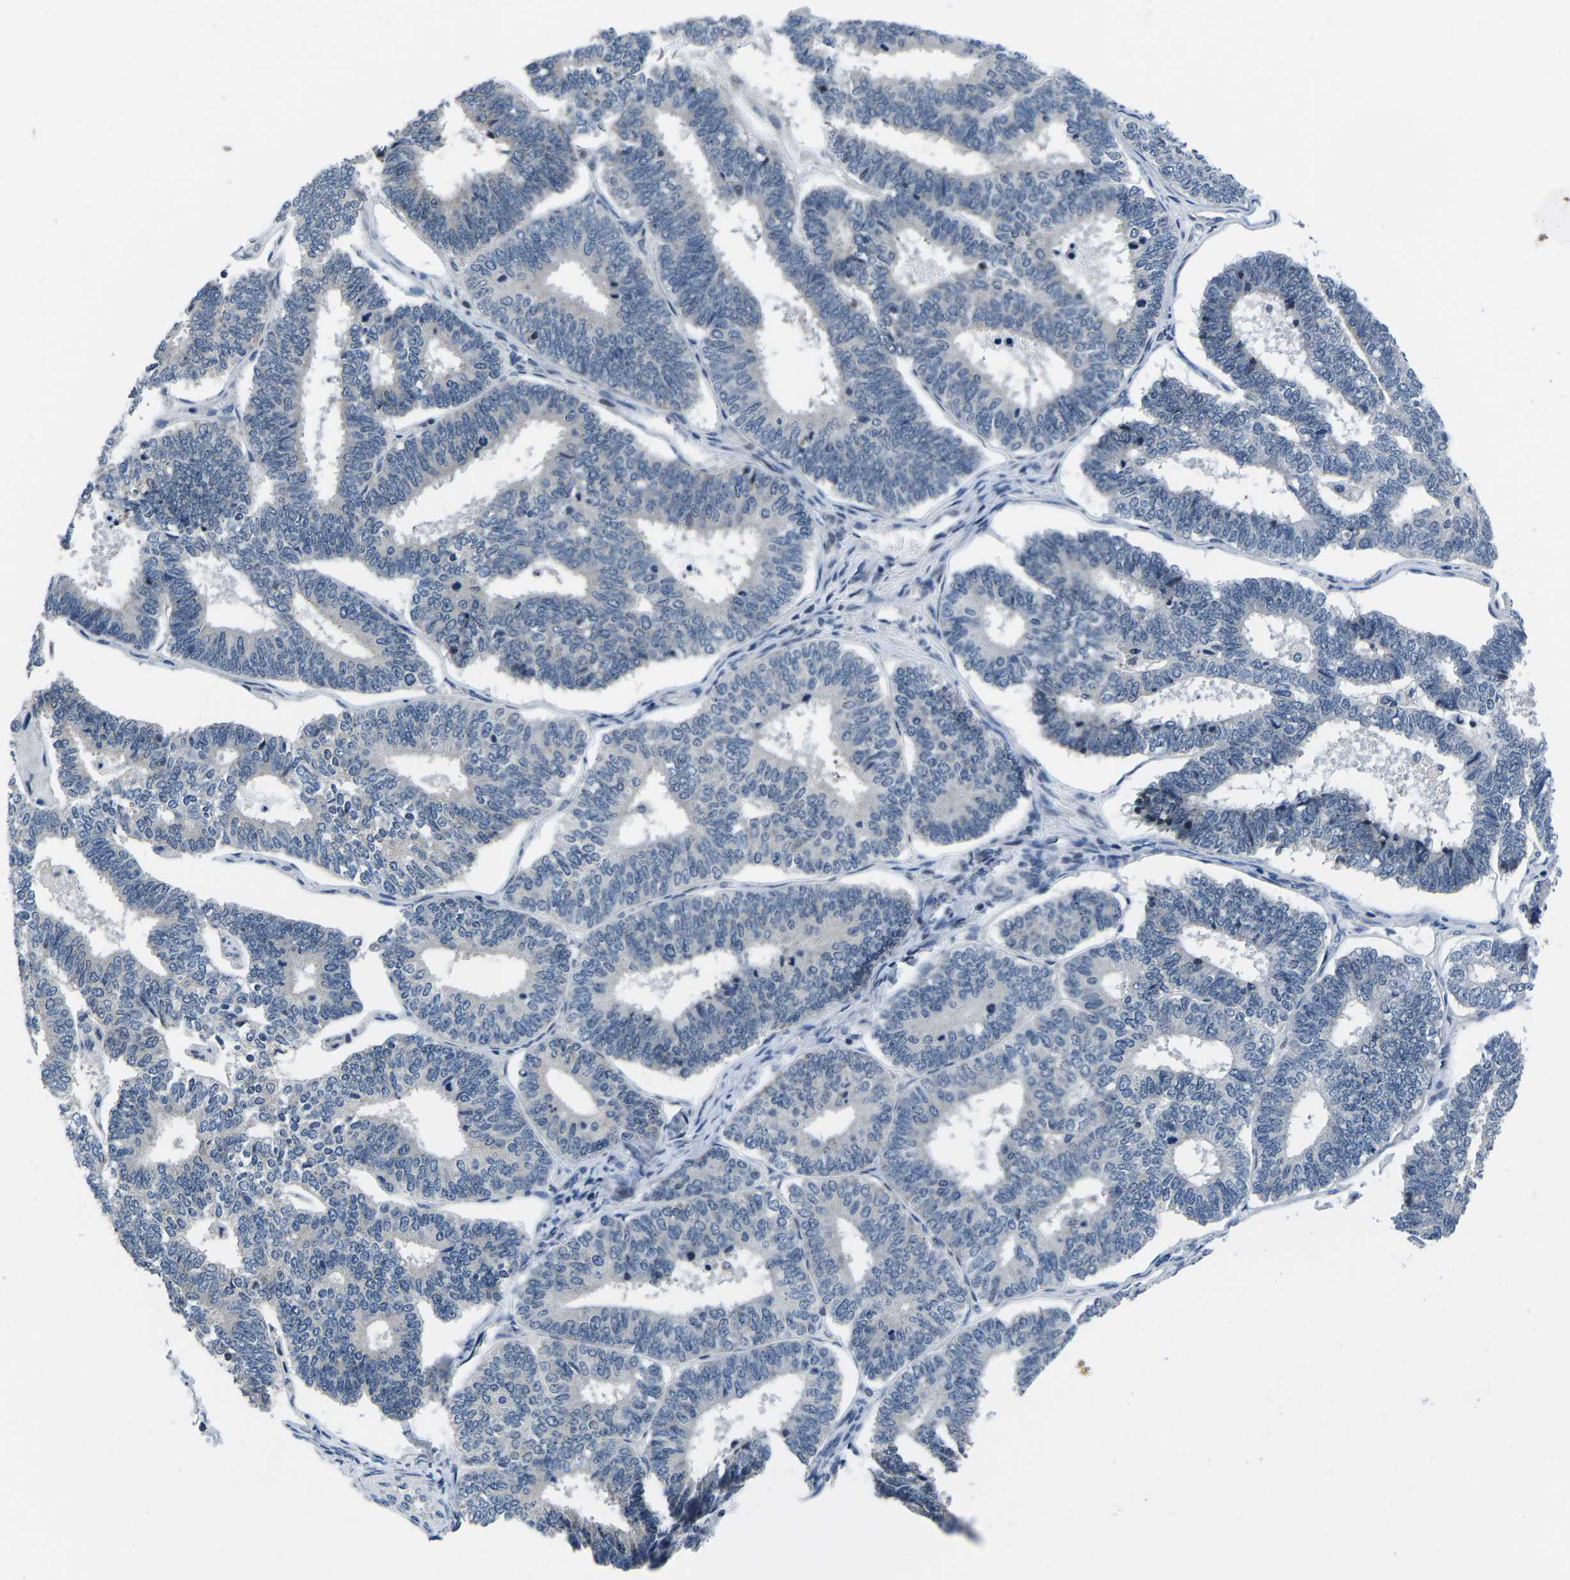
{"staining": {"intensity": "negative", "quantity": "none", "location": "none"}, "tissue": "endometrial cancer", "cell_type": "Tumor cells", "image_type": "cancer", "snomed": [{"axis": "morphology", "description": "Adenocarcinoma, NOS"}, {"axis": "topography", "description": "Endometrium"}], "caption": "Endometrial cancer (adenocarcinoma) was stained to show a protein in brown. There is no significant expression in tumor cells. Brightfield microscopy of immunohistochemistry (IHC) stained with DAB (brown) and hematoxylin (blue), captured at high magnification.", "gene": "CDC73", "patient": {"sex": "female", "age": 70}}